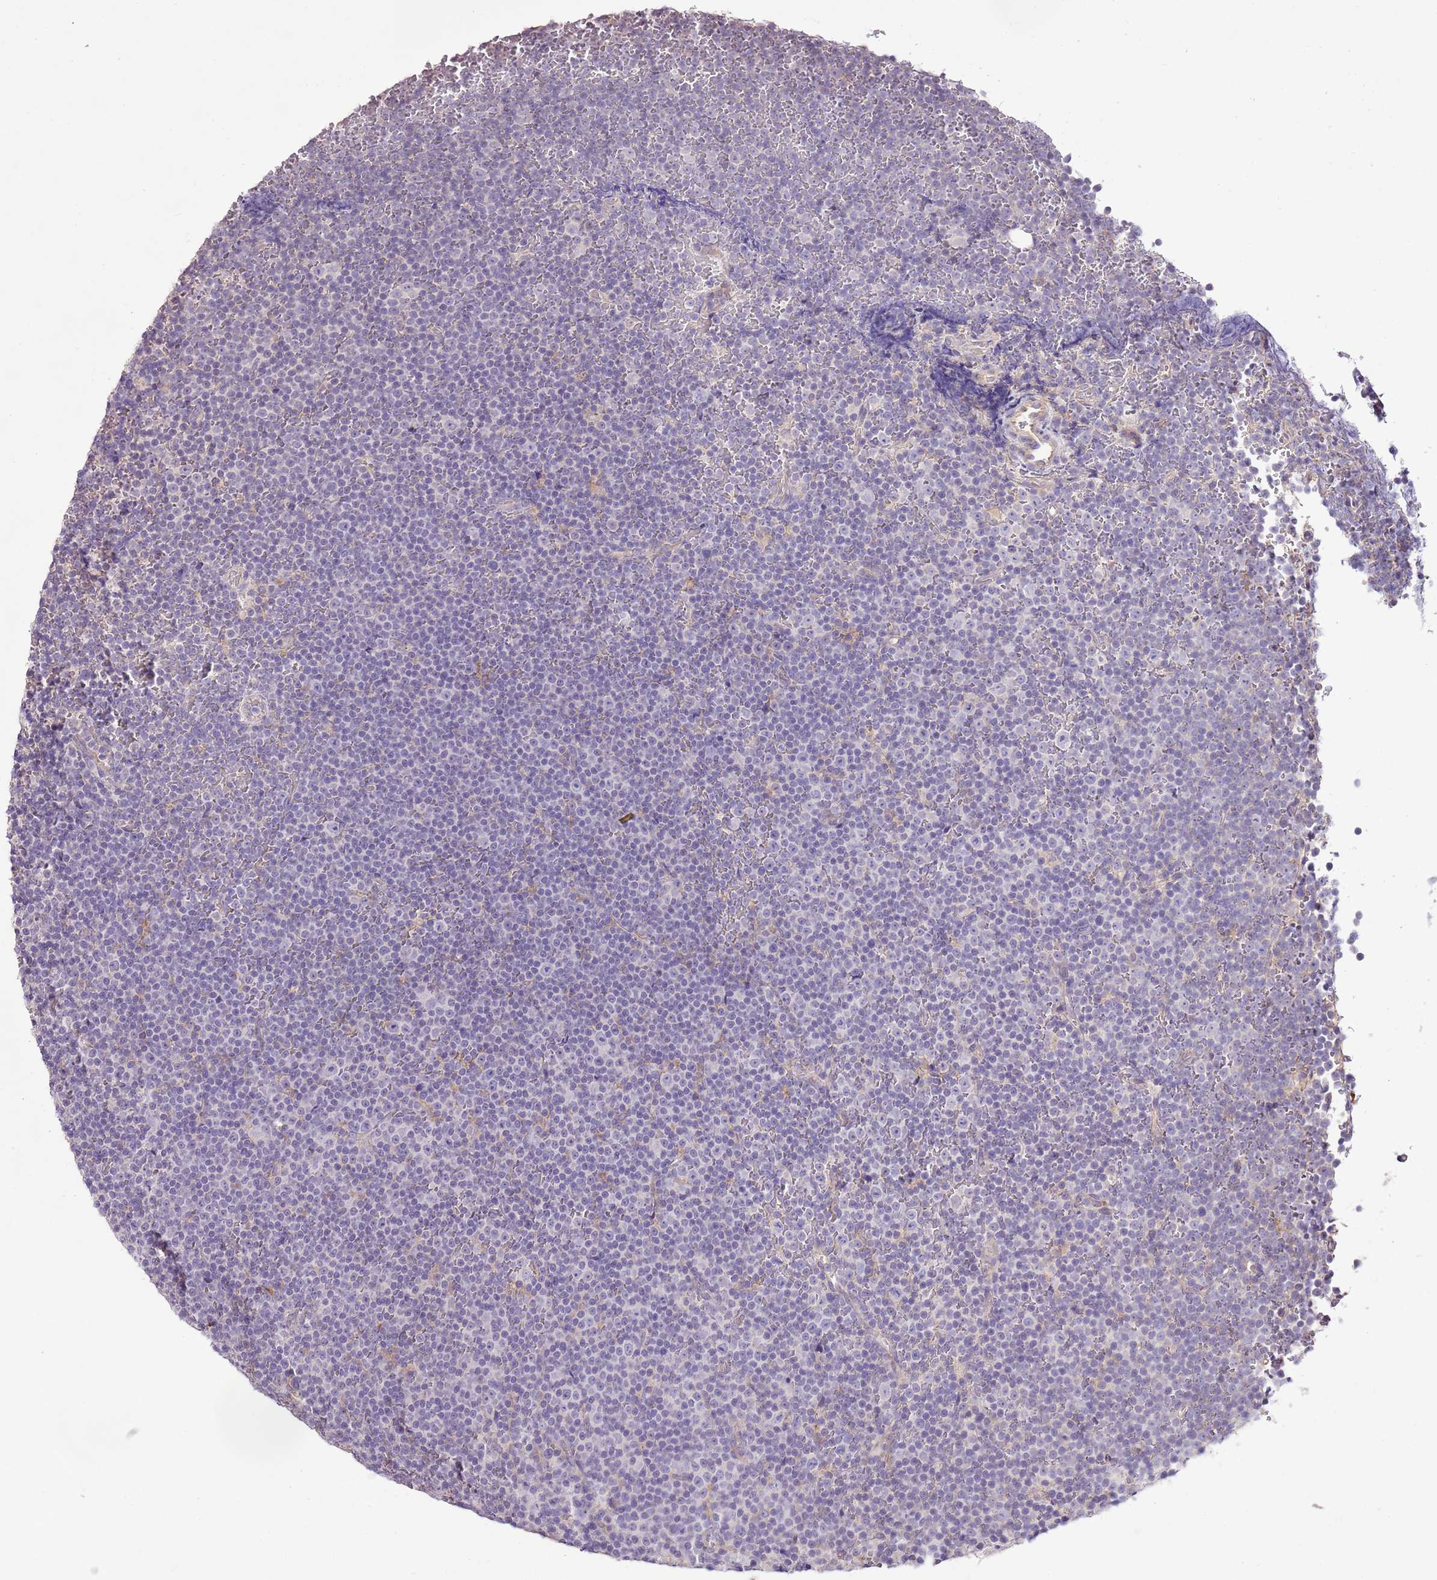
{"staining": {"intensity": "negative", "quantity": "none", "location": "none"}, "tissue": "lymphoma", "cell_type": "Tumor cells", "image_type": "cancer", "snomed": [{"axis": "morphology", "description": "Malignant lymphoma, non-Hodgkin's type, Low grade"}, {"axis": "topography", "description": "Lymph node"}], "caption": "An image of malignant lymphoma, non-Hodgkin's type (low-grade) stained for a protein displays no brown staining in tumor cells.", "gene": "CMKLR1", "patient": {"sex": "female", "age": 67}}